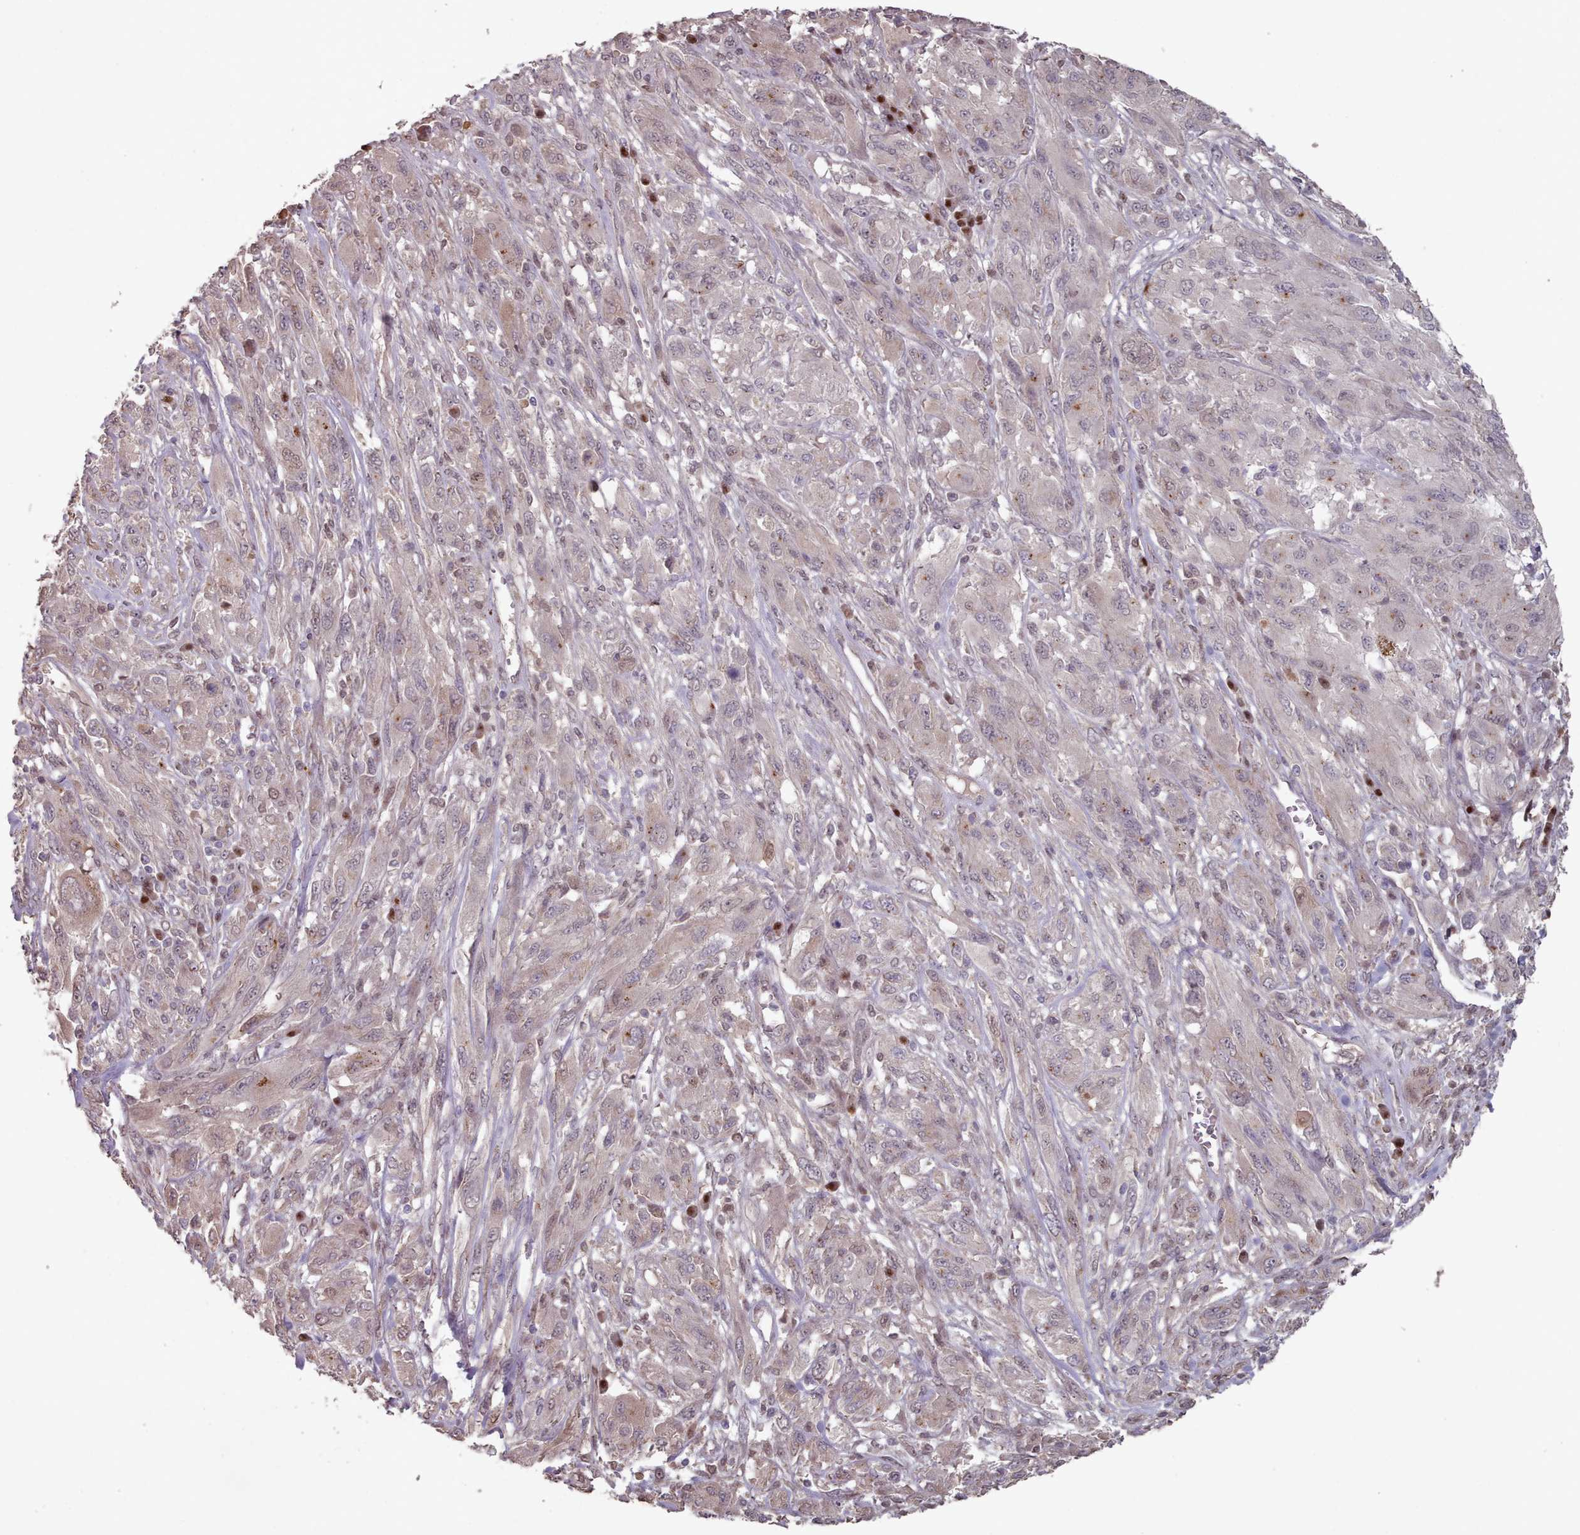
{"staining": {"intensity": "weak", "quantity": "25%-75%", "location": "nuclear"}, "tissue": "melanoma", "cell_type": "Tumor cells", "image_type": "cancer", "snomed": [{"axis": "morphology", "description": "Malignant melanoma, NOS"}, {"axis": "topography", "description": "Skin"}], "caption": "About 25%-75% of tumor cells in human malignant melanoma demonstrate weak nuclear protein staining as visualized by brown immunohistochemical staining.", "gene": "ERCC6L", "patient": {"sex": "female", "age": 91}}